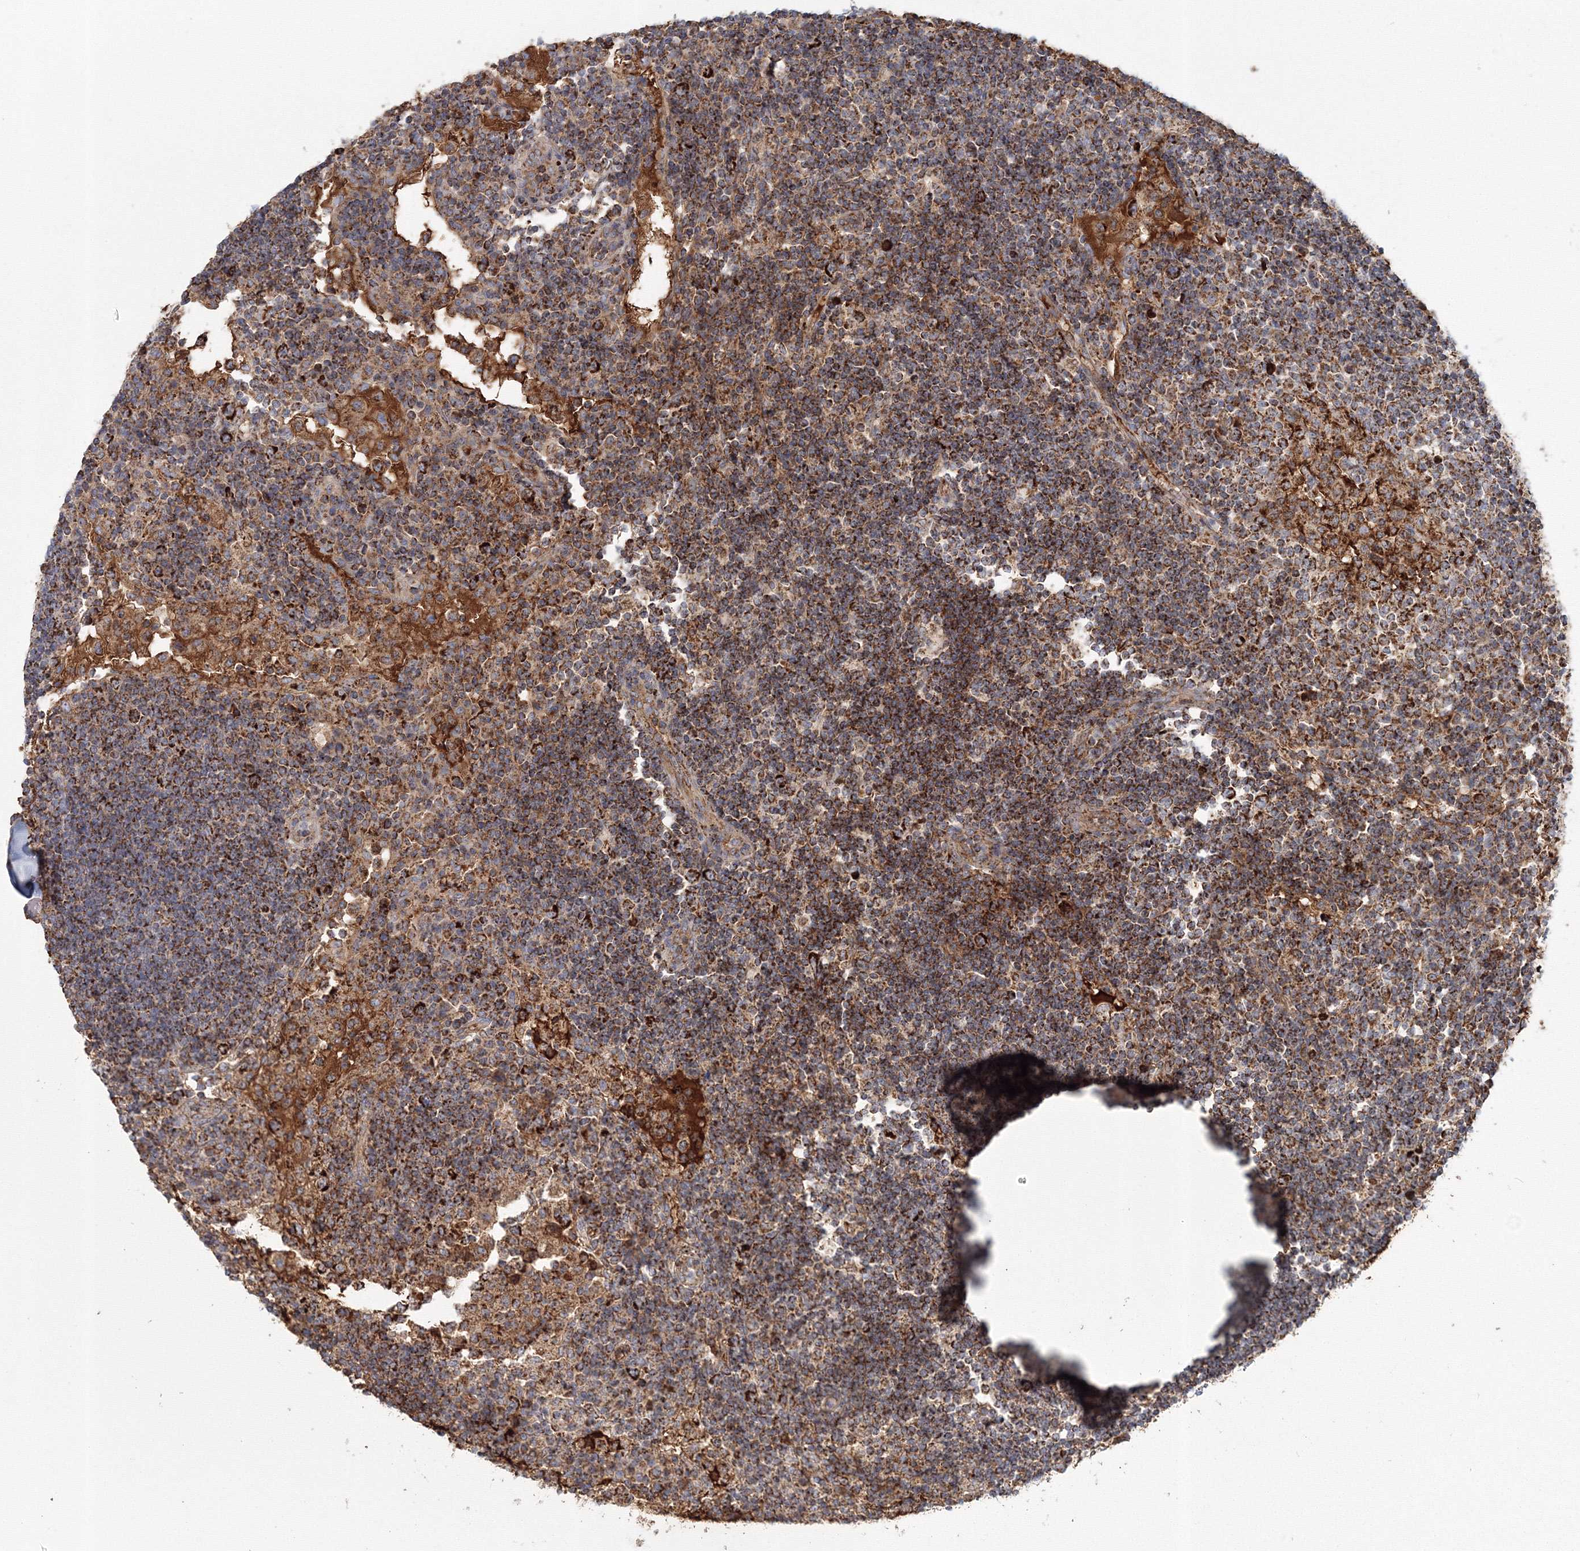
{"staining": {"intensity": "strong", "quantity": ">75%", "location": "cytoplasmic/membranous"}, "tissue": "lymph node", "cell_type": "Germinal center cells", "image_type": "normal", "snomed": [{"axis": "morphology", "description": "Normal tissue, NOS"}, {"axis": "topography", "description": "Lymph node"}], "caption": "DAB (3,3'-diaminobenzidine) immunohistochemical staining of normal lymph node shows strong cytoplasmic/membranous protein positivity in approximately >75% of germinal center cells.", "gene": "GRPEL1", "patient": {"sex": "female", "age": 53}}